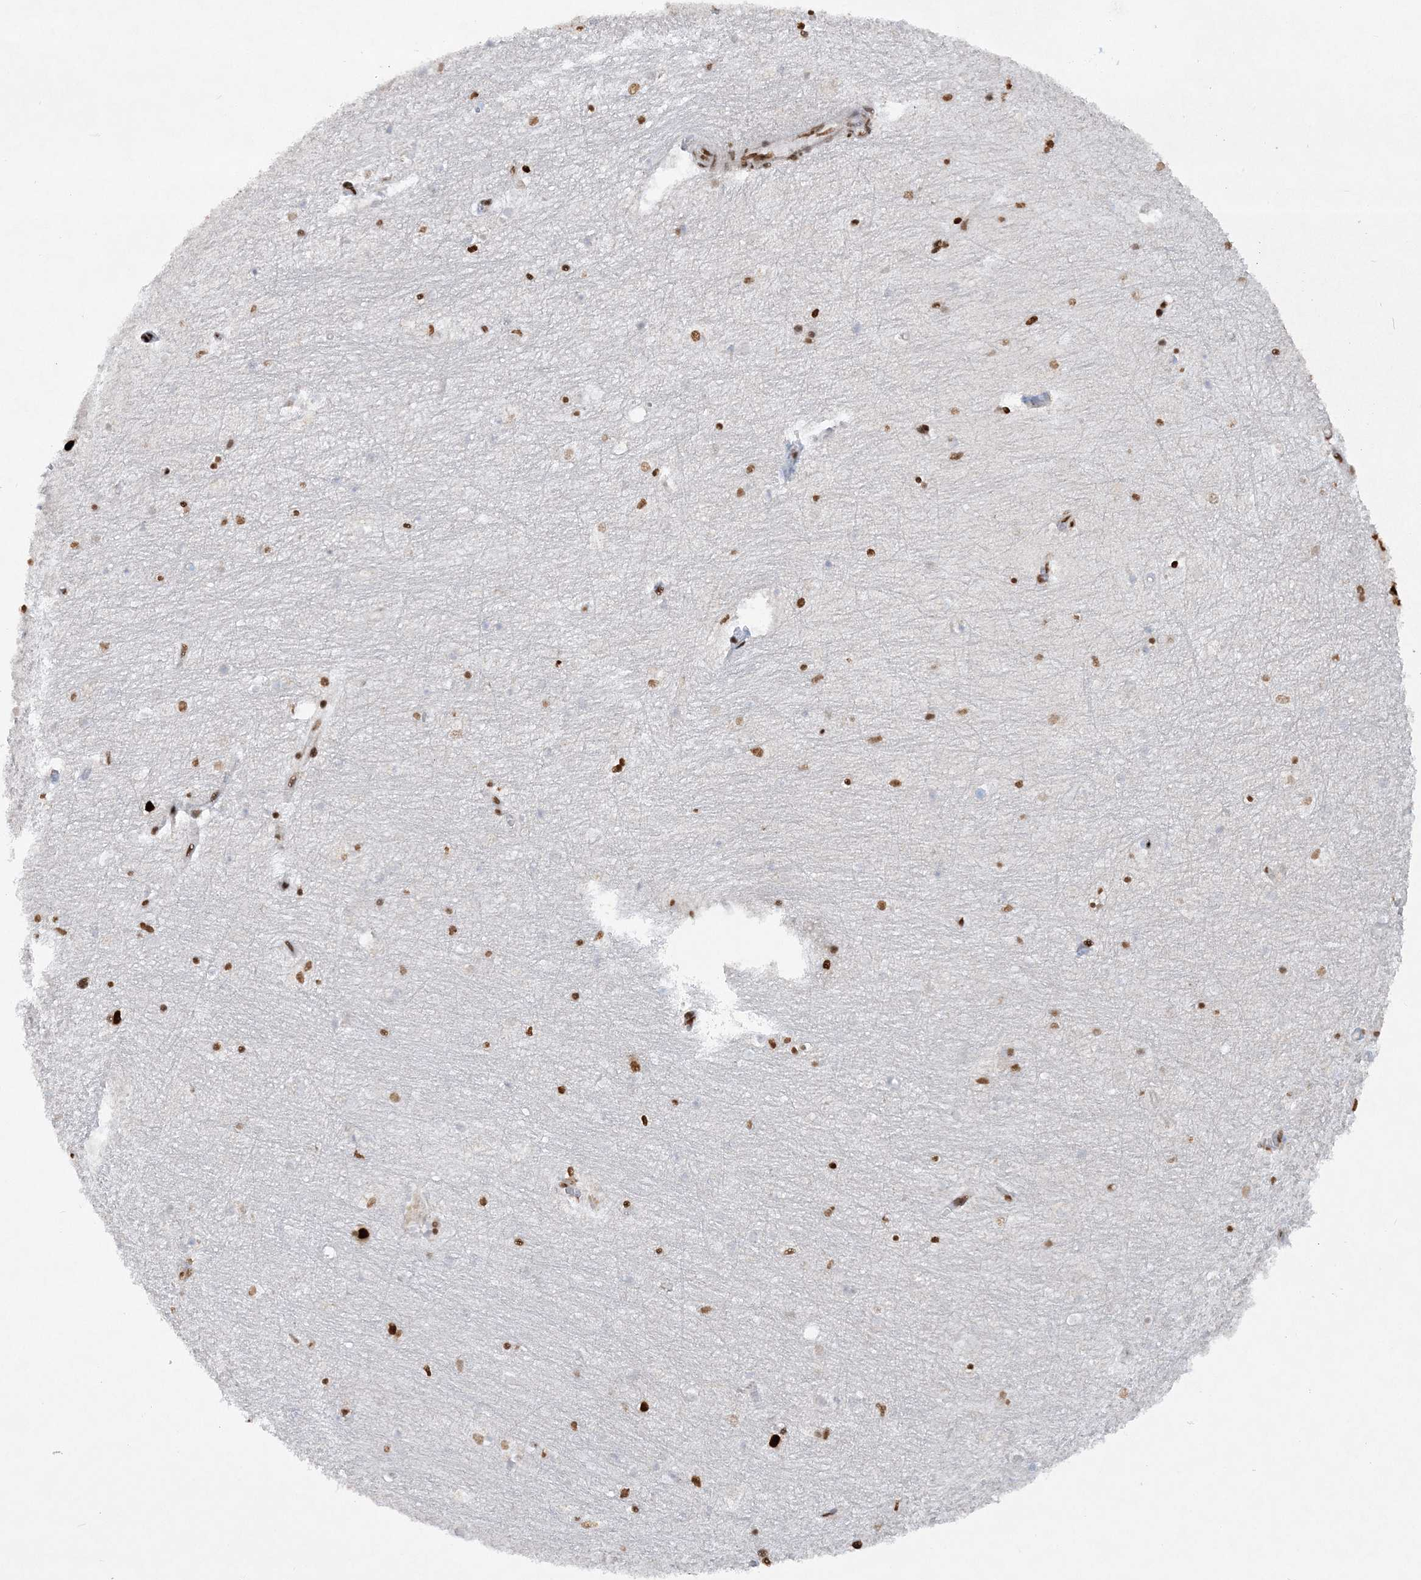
{"staining": {"intensity": "strong", "quantity": ">75%", "location": "nuclear"}, "tissue": "hippocampus", "cell_type": "Glial cells", "image_type": "normal", "snomed": [{"axis": "morphology", "description": "Normal tissue, NOS"}, {"axis": "topography", "description": "Hippocampus"}], "caption": "Immunohistochemical staining of benign hippocampus exhibits strong nuclear protein positivity in about >75% of glial cells. (DAB = brown stain, brightfield microscopy at high magnification).", "gene": "DELE1", "patient": {"sex": "female", "age": 64}}